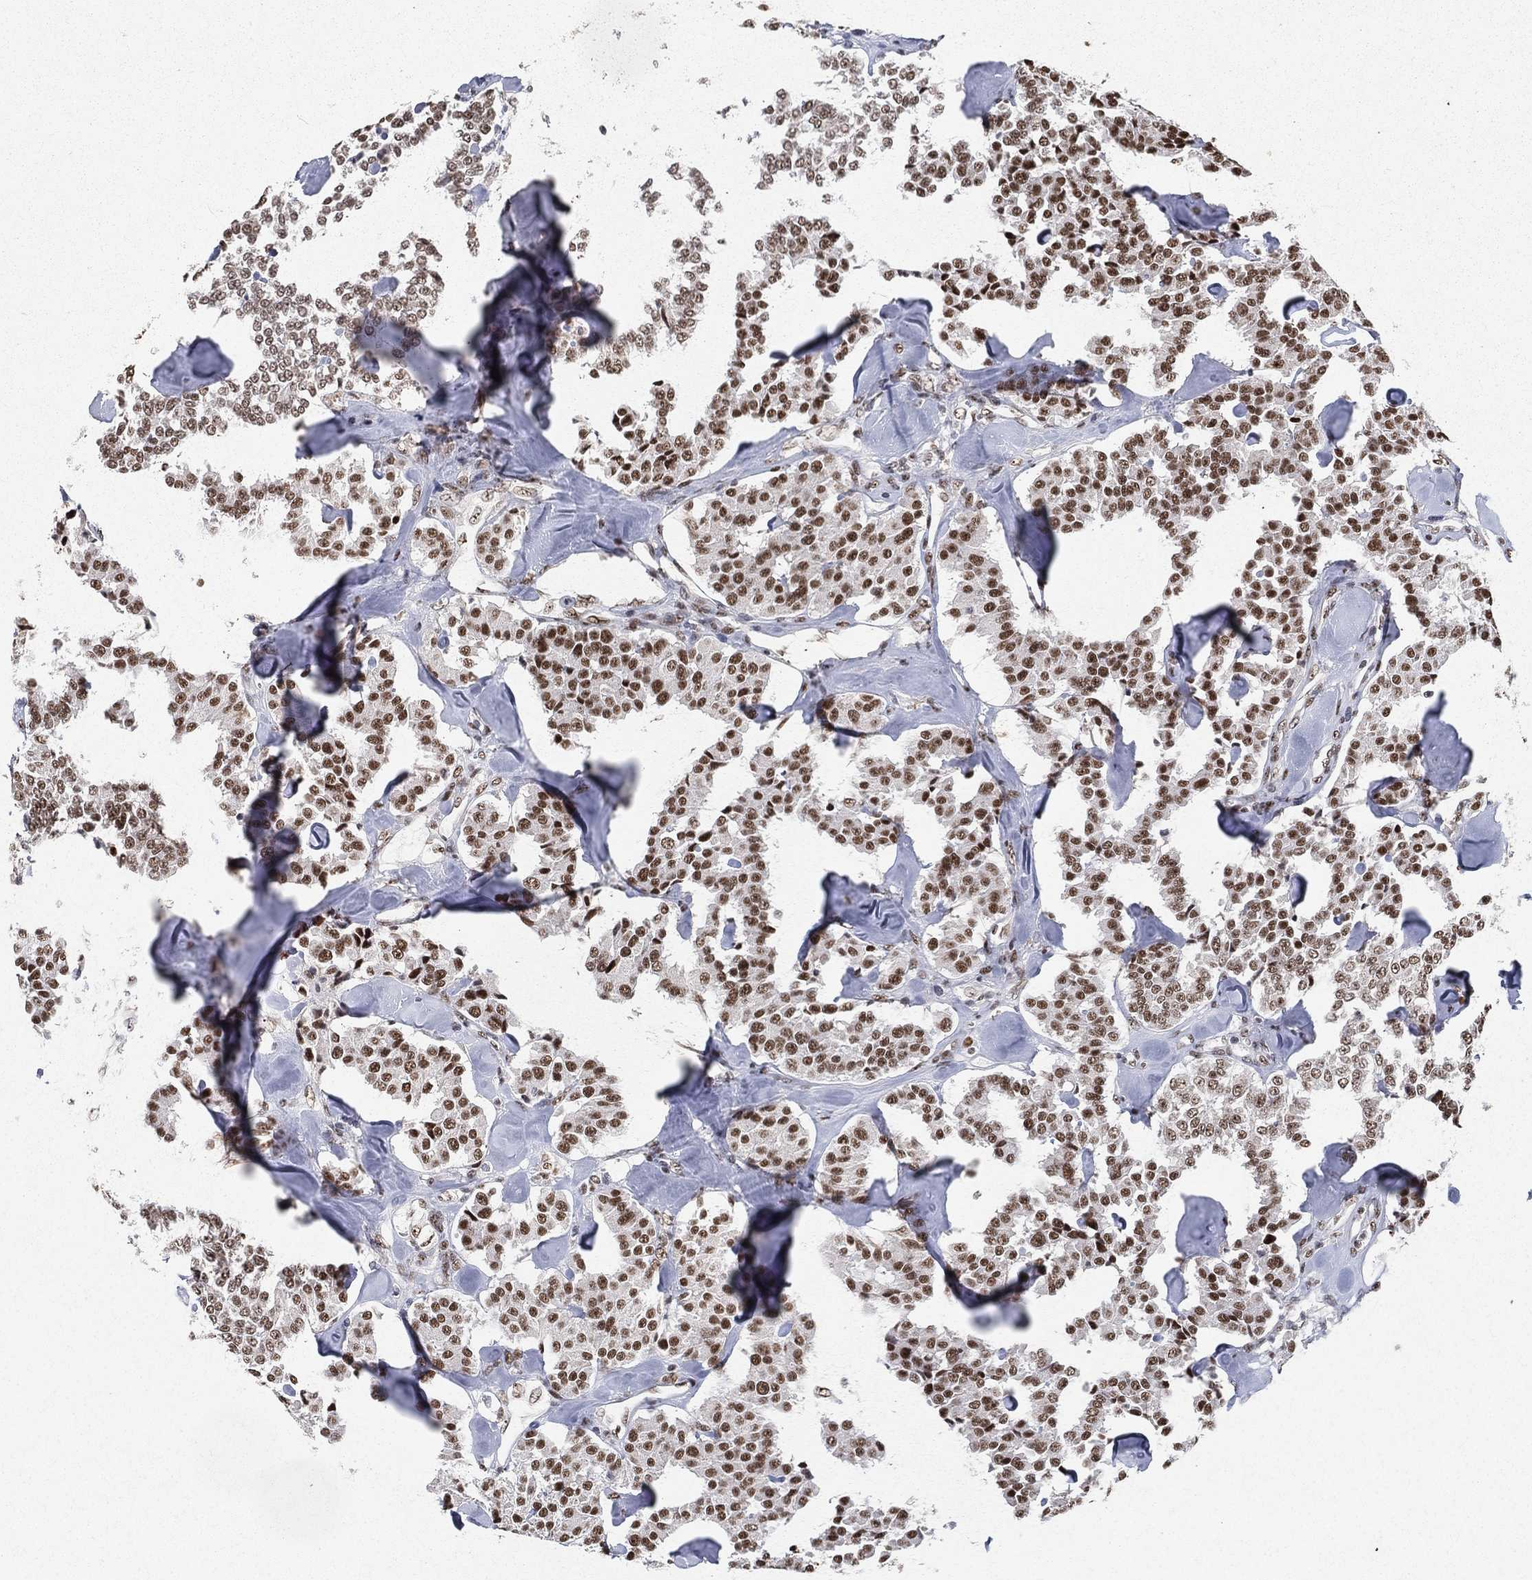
{"staining": {"intensity": "moderate", "quantity": ">75%", "location": "nuclear"}, "tissue": "carcinoid", "cell_type": "Tumor cells", "image_type": "cancer", "snomed": [{"axis": "morphology", "description": "Carcinoid, malignant, NOS"}, {"axis": "topography", "description": "Pancreas"}], "caption": "Protein positivity by immunohistochemistry (IHC) demonstrates moderate nuclear staining in approximately >75% of tumor cells in carcinoid. (DAB IHC, brown staining for protein, blue staining for nuclei).", "gene": "DDX27", "patient": {"sex": "male", "age": 41}}